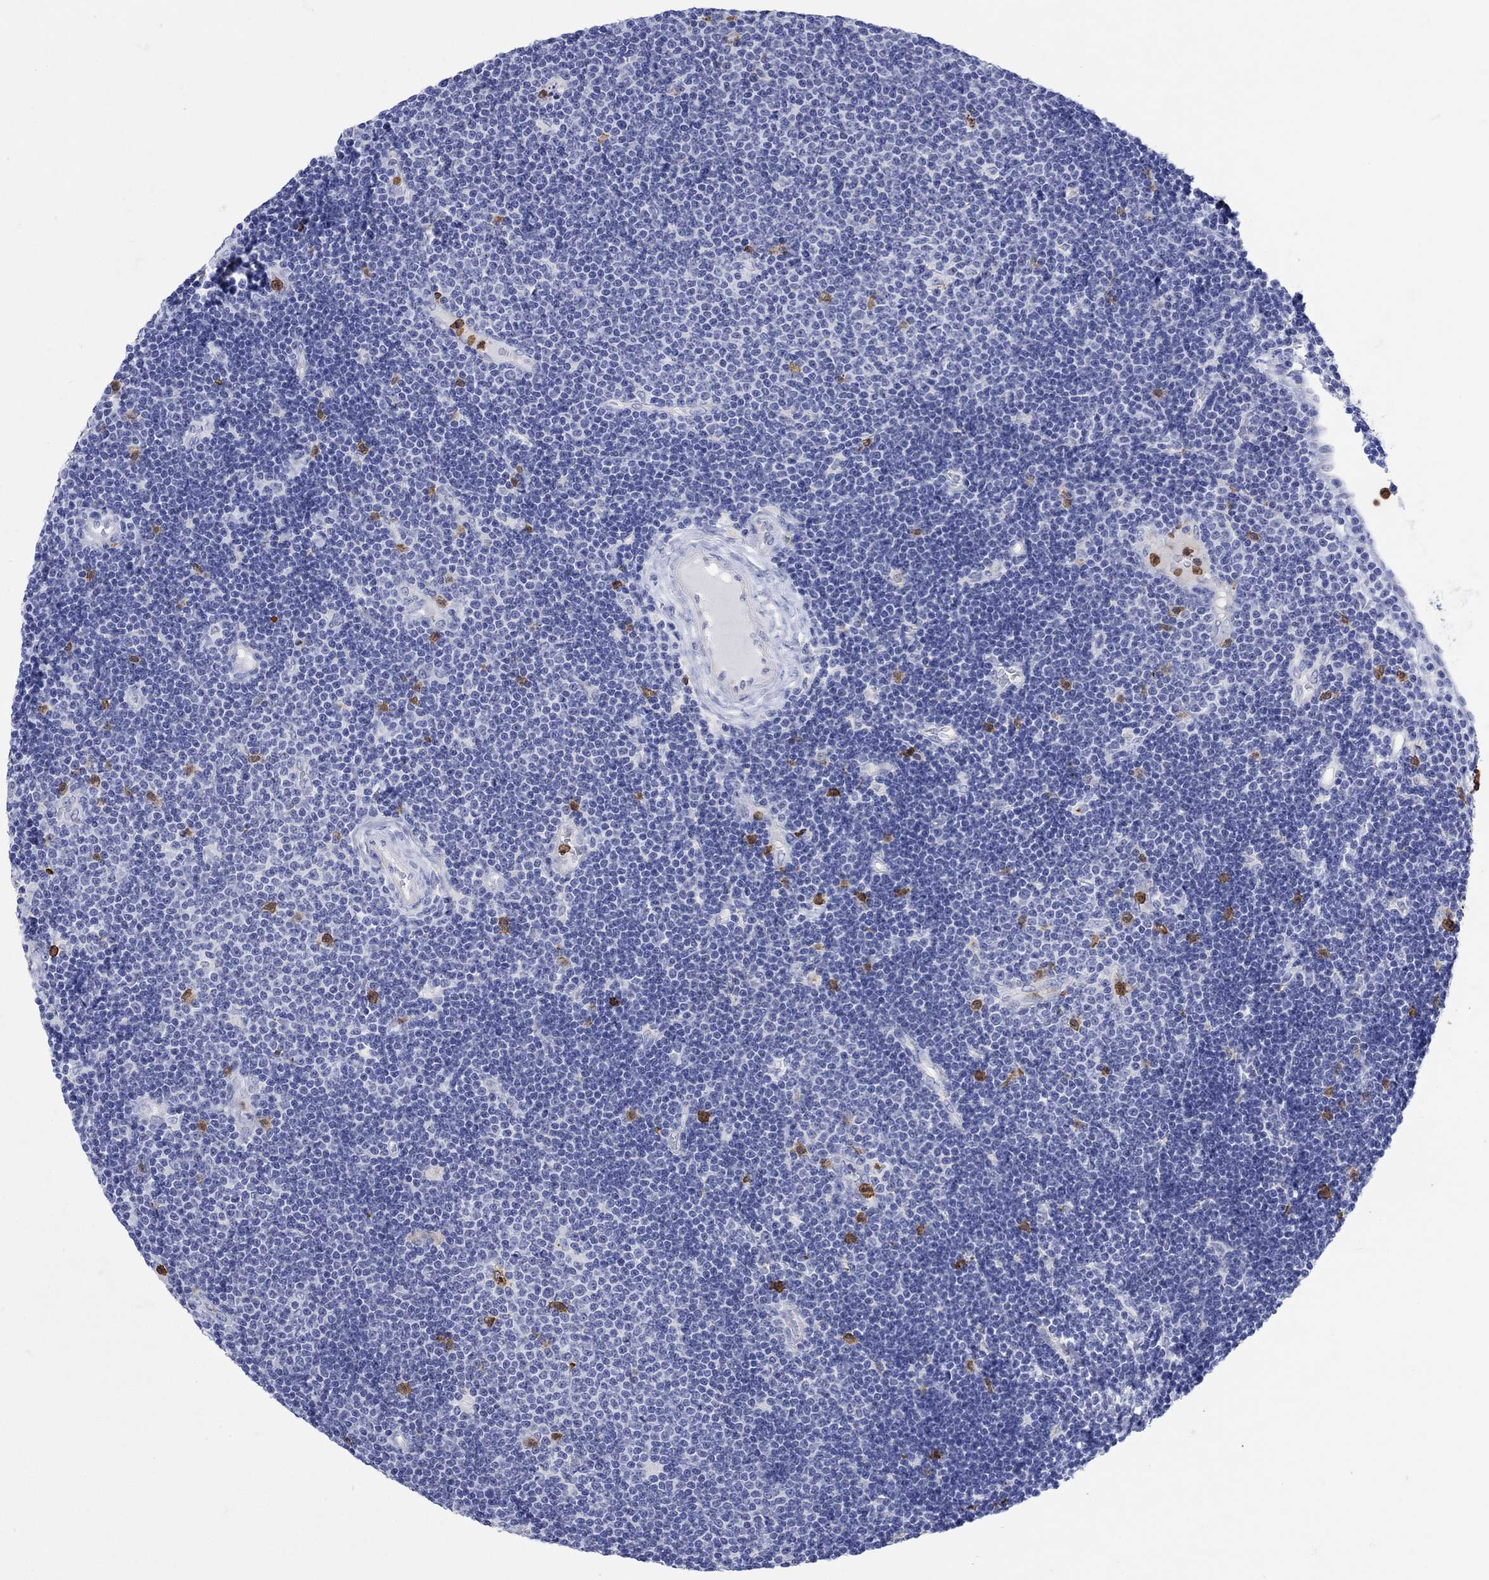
{"staining": {"intensity": "negative", "quantity": "none", "location": "none"}, "tissue": "lymphoma", "cell_type": "Tumor cells", "image_type": "cancer", "snomed": [{"axis": "morphology", "description": "Malignant lymphoma, non-Hodgkin's type, Low grade"}, {"axis": "topography", "description": "Brain"}], "caption": "IHC histopathology image of human lymphoma stained for a protein (brown), which displays no positivity in tumor cells.", "gene": "LINGO3", "patient": {"sex": "female", "age": 66}}